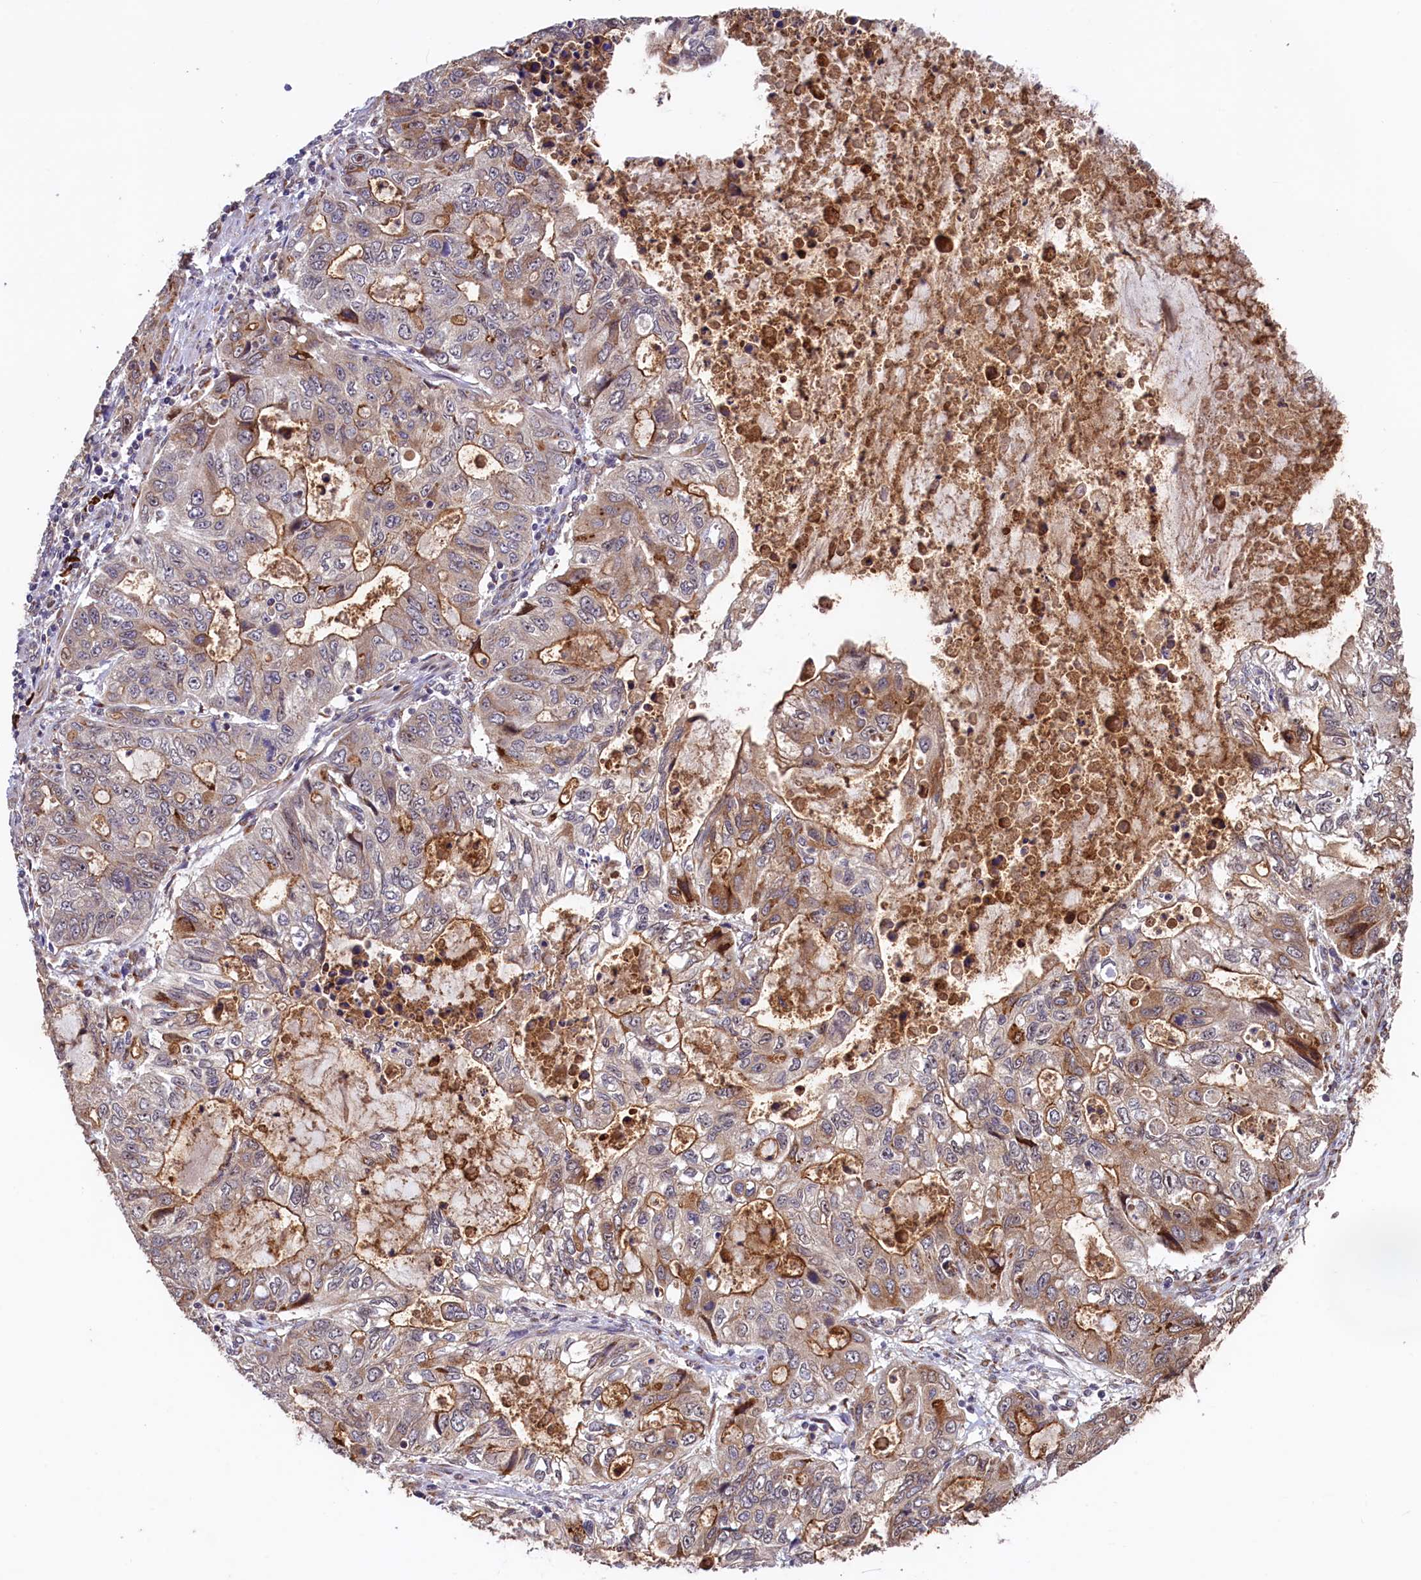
{"staining": {"intensity": "moderate", "quantity": "25%-75%", "location": "cytoplasmic/membranous"}, "tissue": "stomach cancer", "cell_type": "Tumor cells", "image_type": "cancer", "snomed": [{"axis": "morphology", "description": "Adenocarcinoma, NOS"}, {"axis": "topography", "description": "Stomach, upper"}], "caption": "Tumor cells display medium levels of moderate cytoplasmic/membranous staining in approximately 25%-75% of cells in human stomach cancer.", "gene": "C5orf15", "patient": {"sex": "female", "age": 52}}